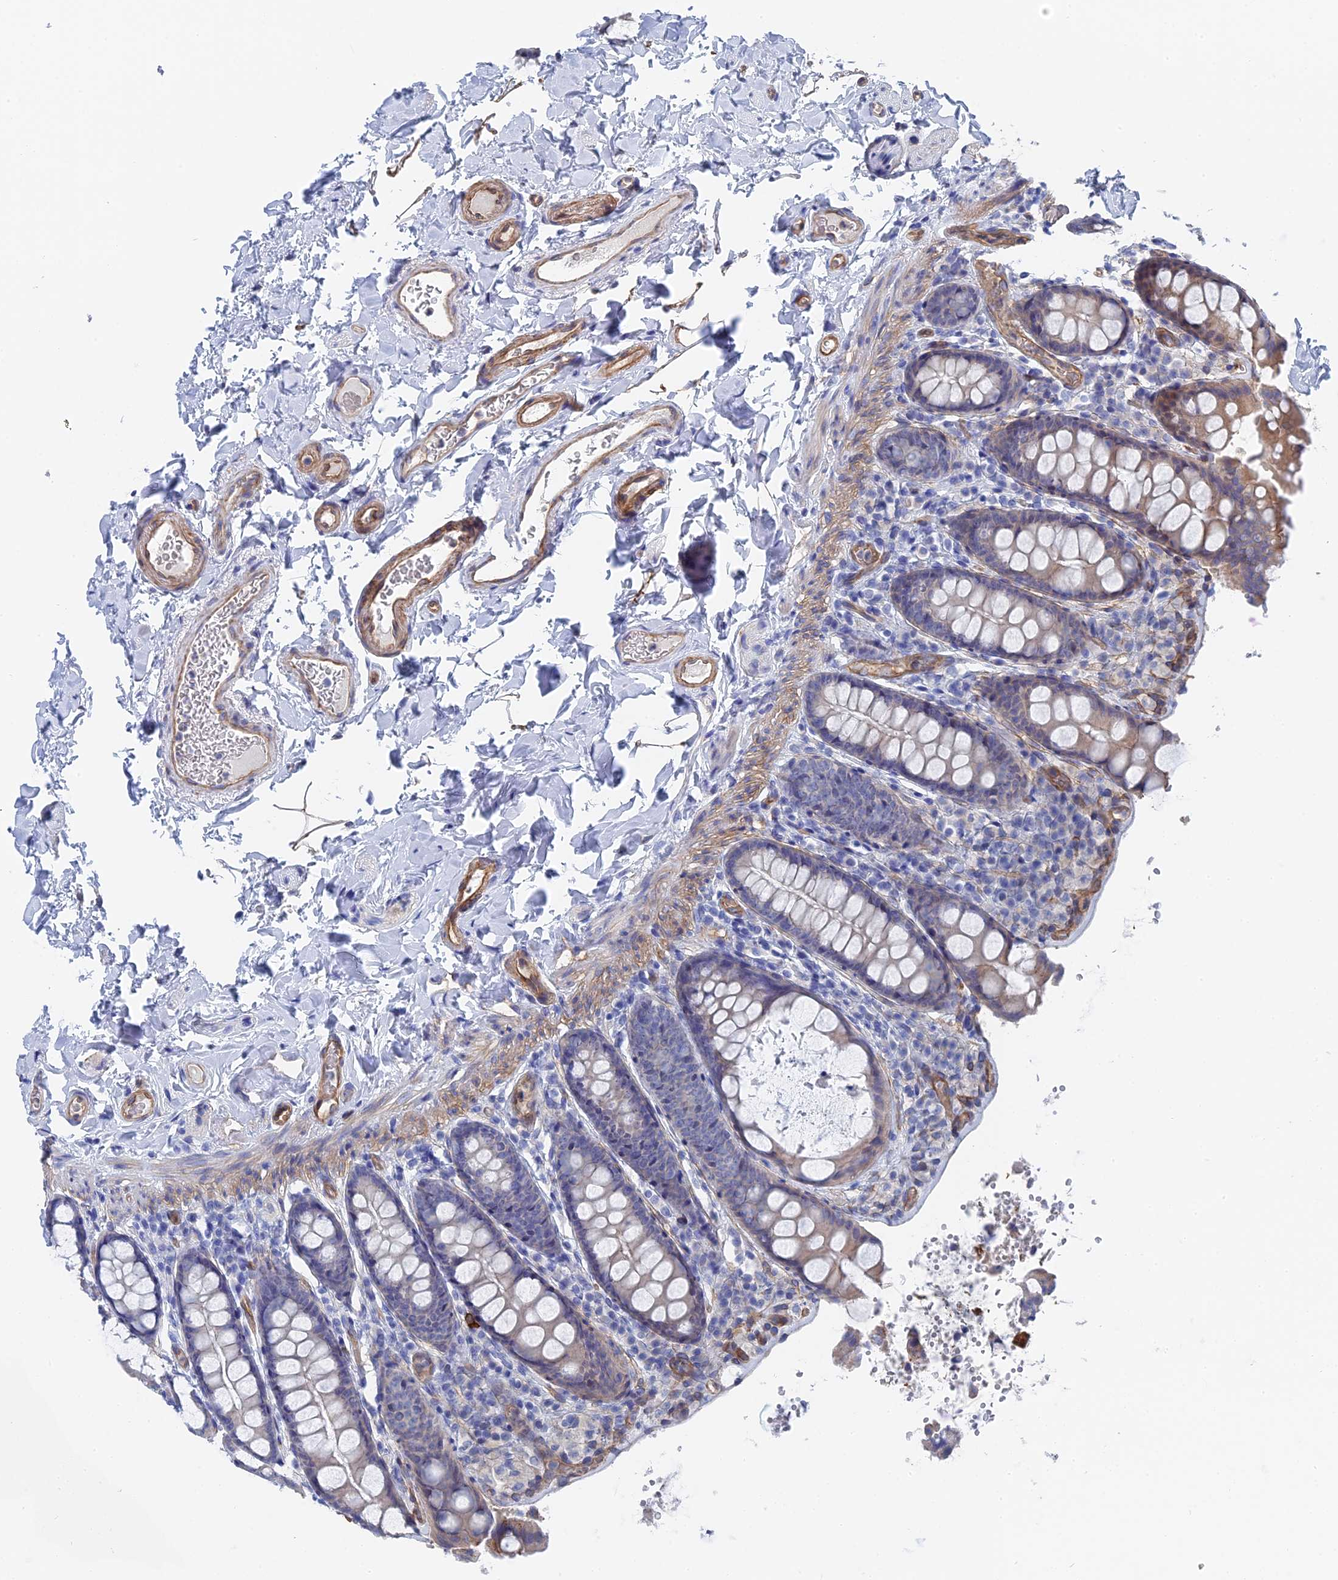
{"staining": {"intensity": "weak", "quantity": "25%-75%", "location": "cytoplasmic/membranous"}, "tissue": "colon", "cell_type": "Endothelial cells", "image_type": "normal", "snomed": [{"axis": "morphology", "description": "Normal tissue, NOS"}, {"axis": "topography", "description": "Colon"}, {"axis": "topography", "description": "Peripheral nerve tissue"}], "caption": "This image demonstrates IHC staining of normal human colon, with low weak cytoplasmic/membranous expression in approximately 25%-75% of endothelial cells.", "gene": "MTHFSD", "patient": {"sex": "female", "age": 61}}